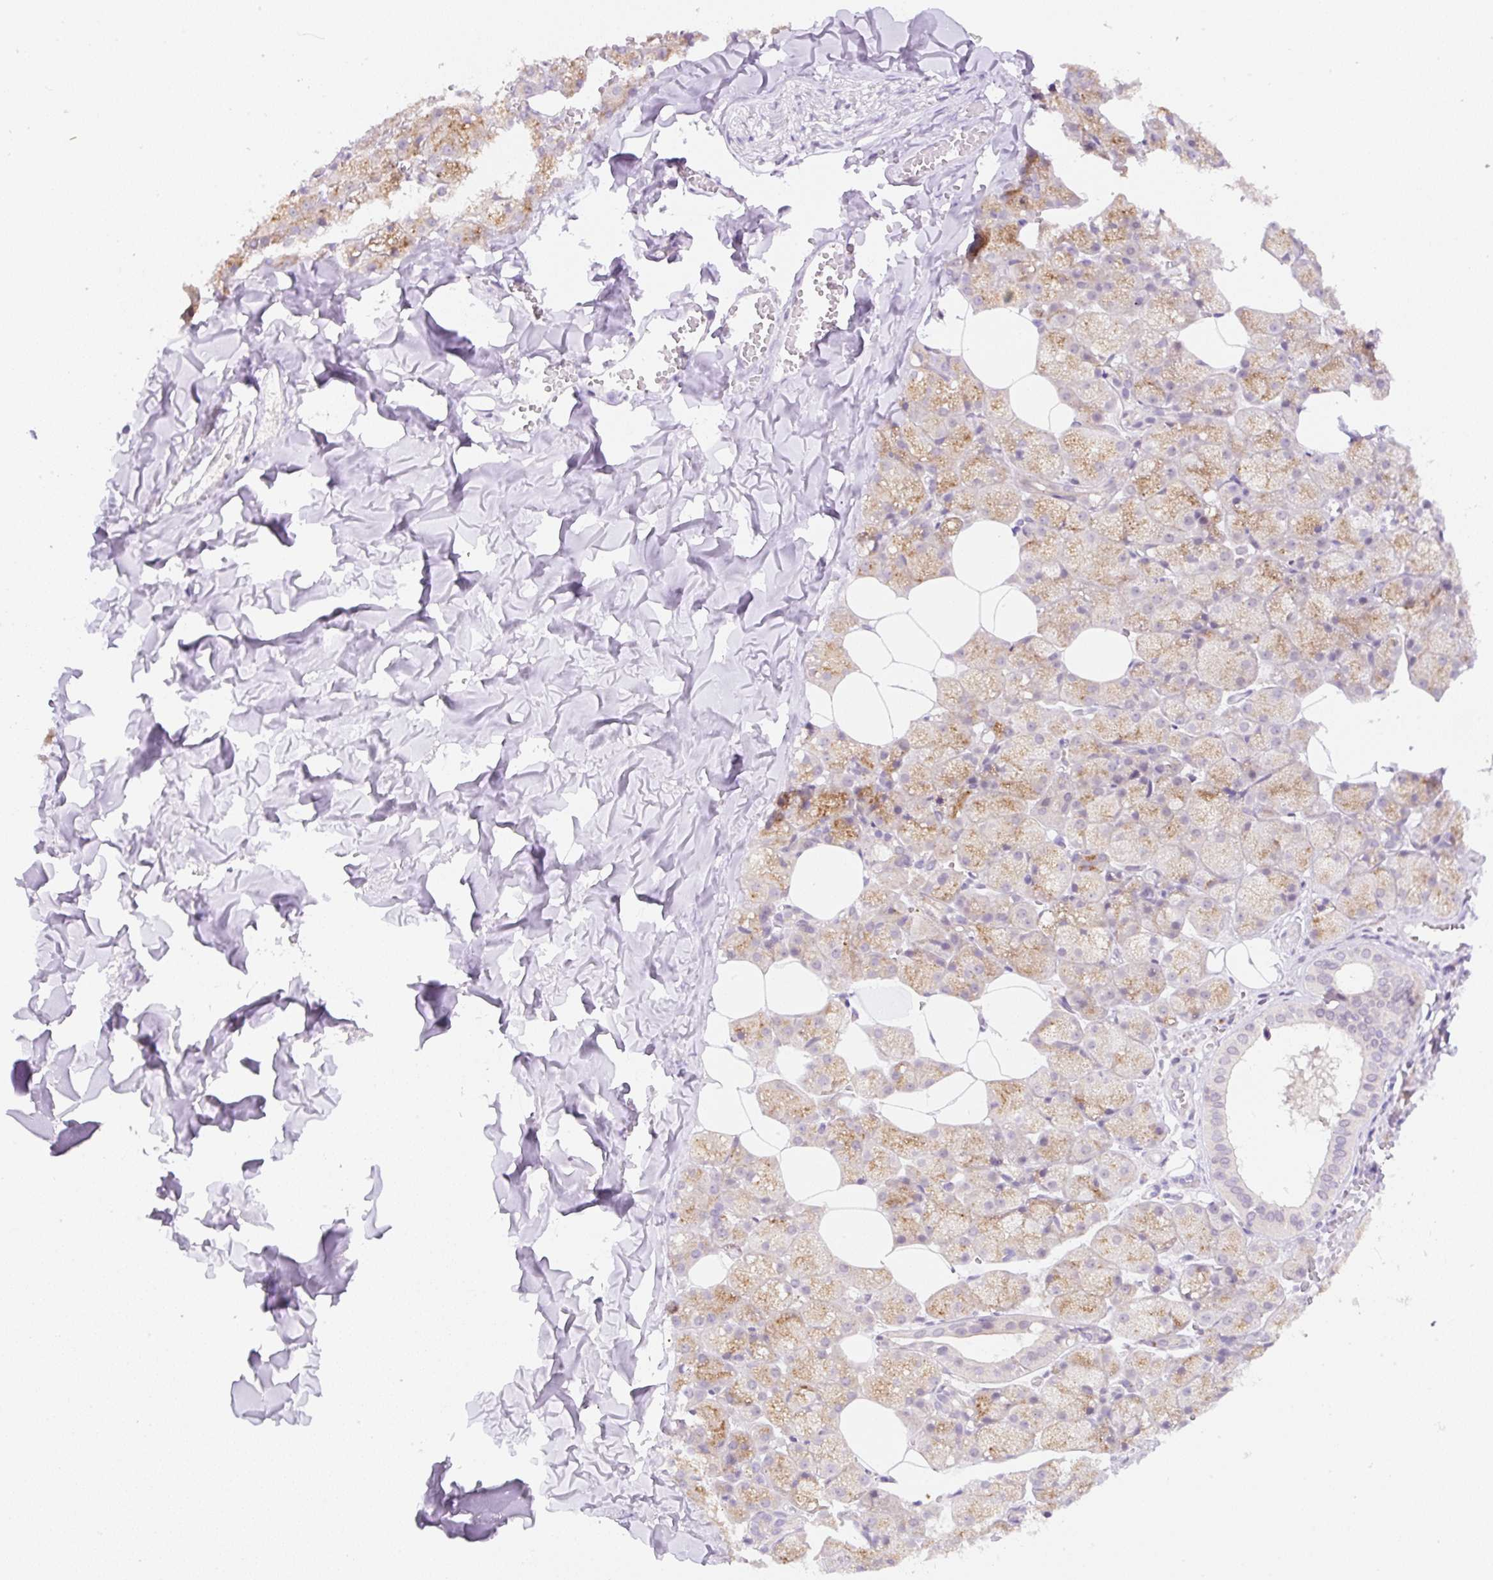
{"staining": {"intensity": "moderate", "quantity": "25%-75%", "location": "cytoplasmic/membranous"}, "tissue": "salivary gland", "cell_type": "Glandular cells", "image_type": "normal", "snomed": [{"axis": "morphology", "description": "Normal tissue, NOS"}, {"axis": "topography", "description": "Salivary gland"}, {"axis": "topography", "description": "Peripheral nerve tissue"}], "caption": "This micrograph exhibits normal salivary gland stained with immunohistochemistry (IHC) to label a protein in brown. The cytoplasmic/membranous of glandular cells show moderate positivity for the protein. Nuclei are counter-stained blue.", "gene": "CEBPZOS", "patient": {"sex": "male", "age": 38}}